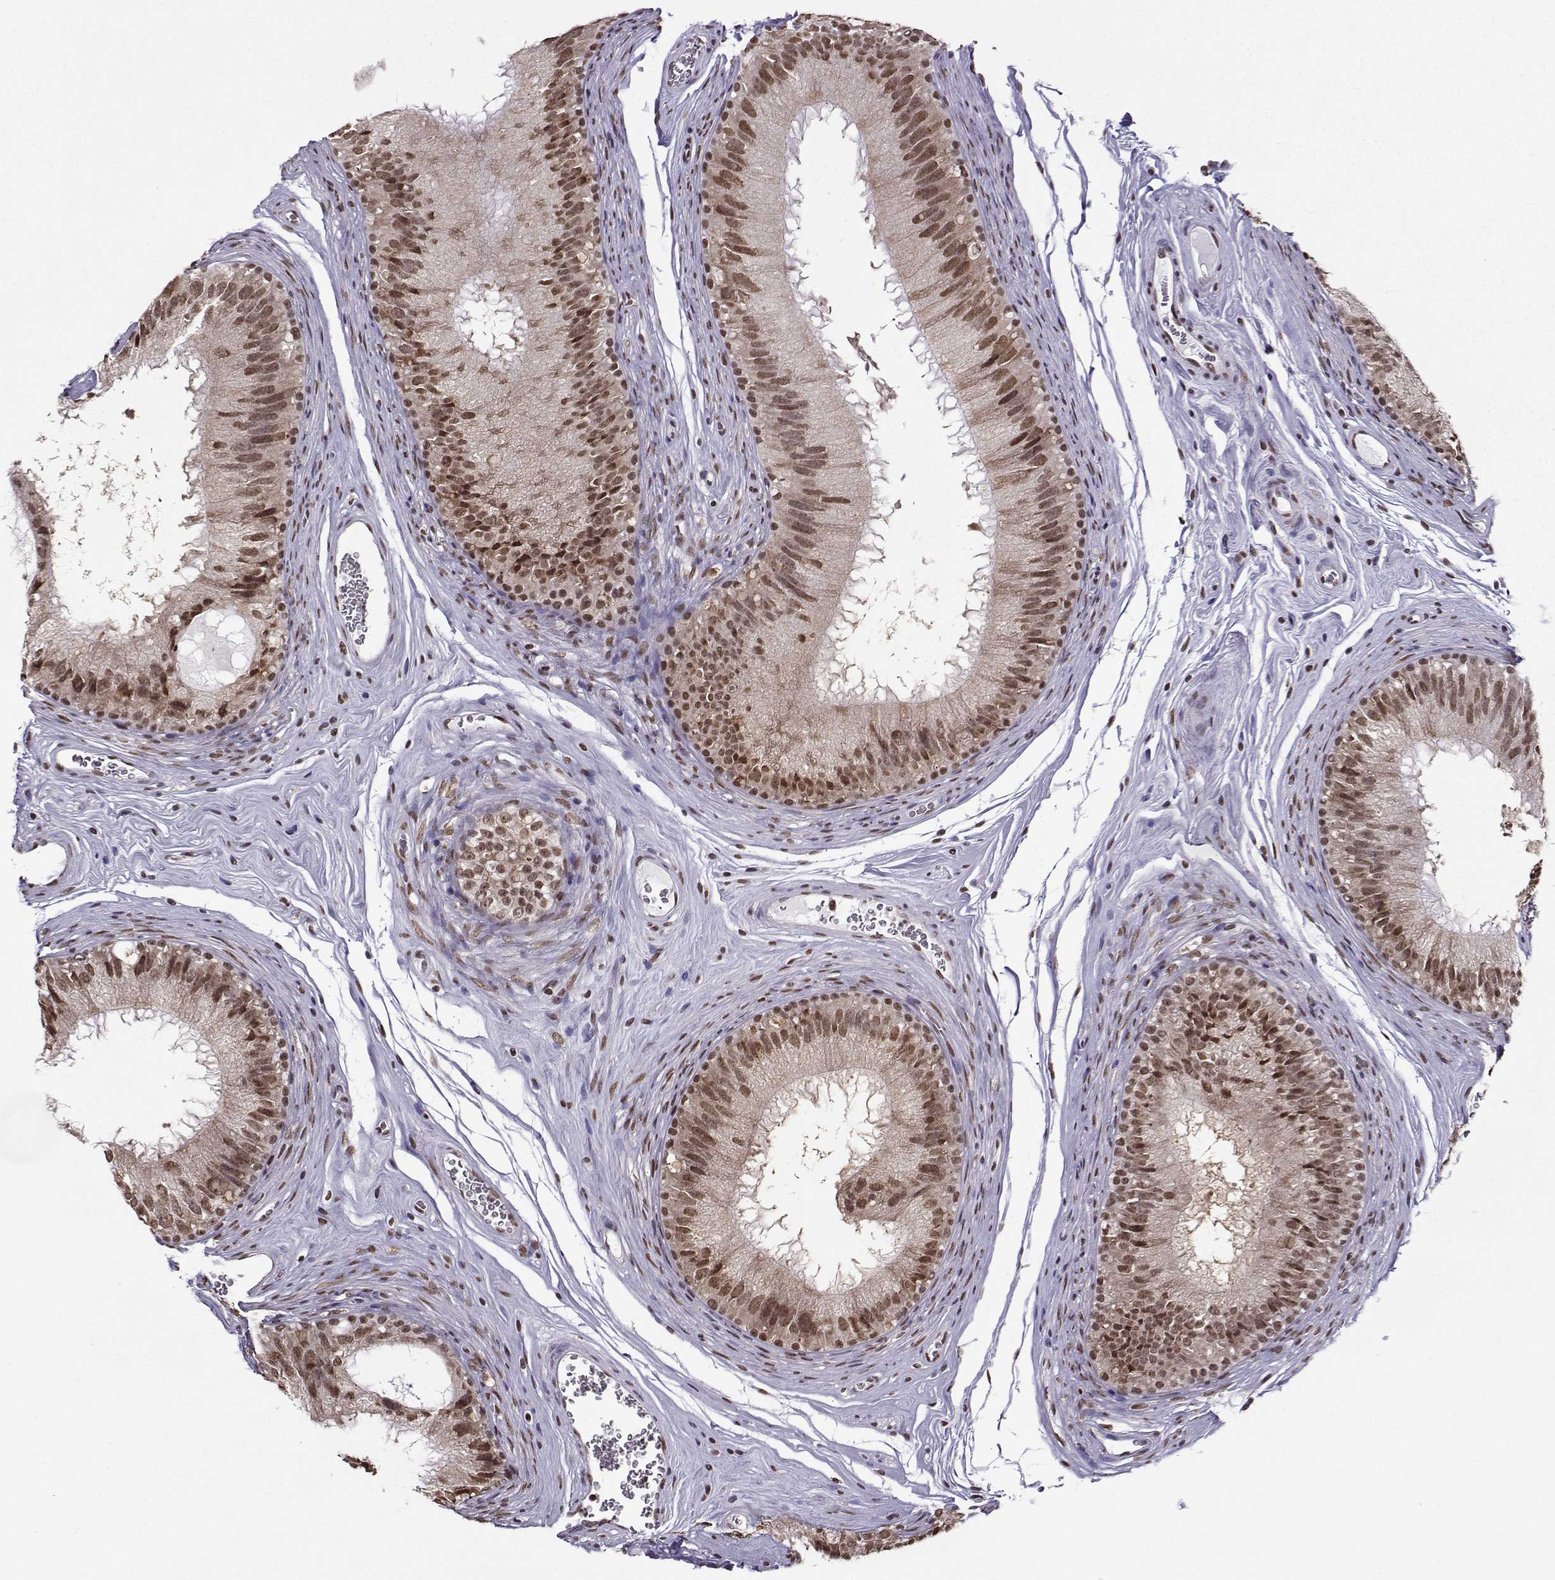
{"staining": {"intensity": "moderate", "quantity": ">75%", "location": "nuclear"}, "tissue": "epididymis", "cell_type": "Glandular cells", "image_type": "normal", "snomed": [{"axis": "morphology", "description": "Normal tissue, NOS"}, {"axis": "topography", "description": "Epididymis"}], "caption": "Immunohistochemistry (IHC) of unremarkable human epididymis displays medium levels of moderate nuclear staining in approximately >75% of glandular cells.", "gene": "EZH1", "patient": {"sex": "male", "age": 37}}